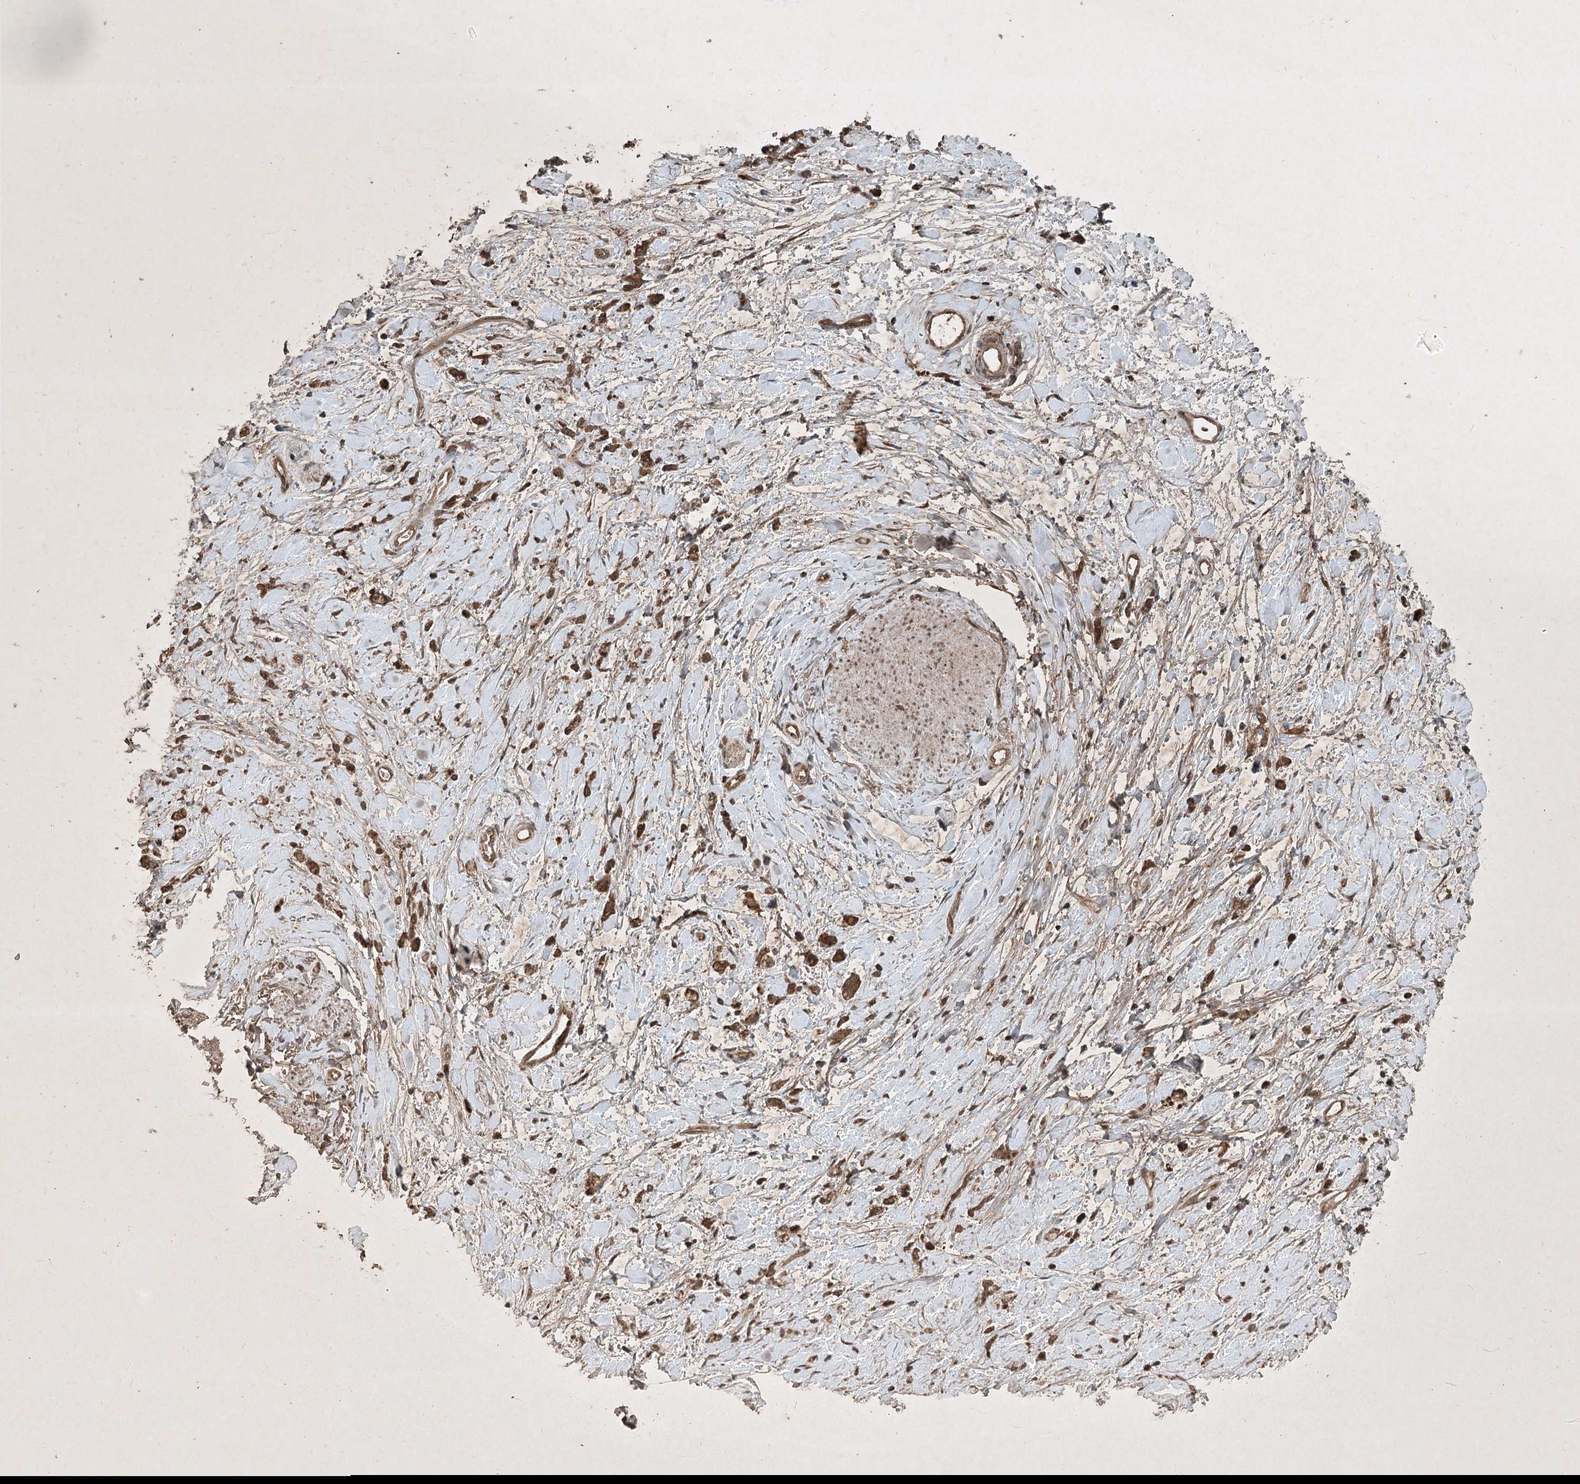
{"staining": {"intensity": "moderate", "quantity": ">75%", "location": "cytoplasmic/membranous"}, "tissue": "stomach cancer", "cell_type": "Tumor cells", "image_type": "cancer", "snomed": [{"axis": "morphology", "description": "Adenocarcinoma, NOS"}, {"axis": "topography", "description": "Stomach"}], "caption": "This is an image of immunohistochemistry staining of stomach cancer (adenocarcinoma), which shows moderate positivity in the cytoplasmic/membranous of tumor cells.", "gene": "UNC93A", "patient": {"sex": "female", "age": 60}}